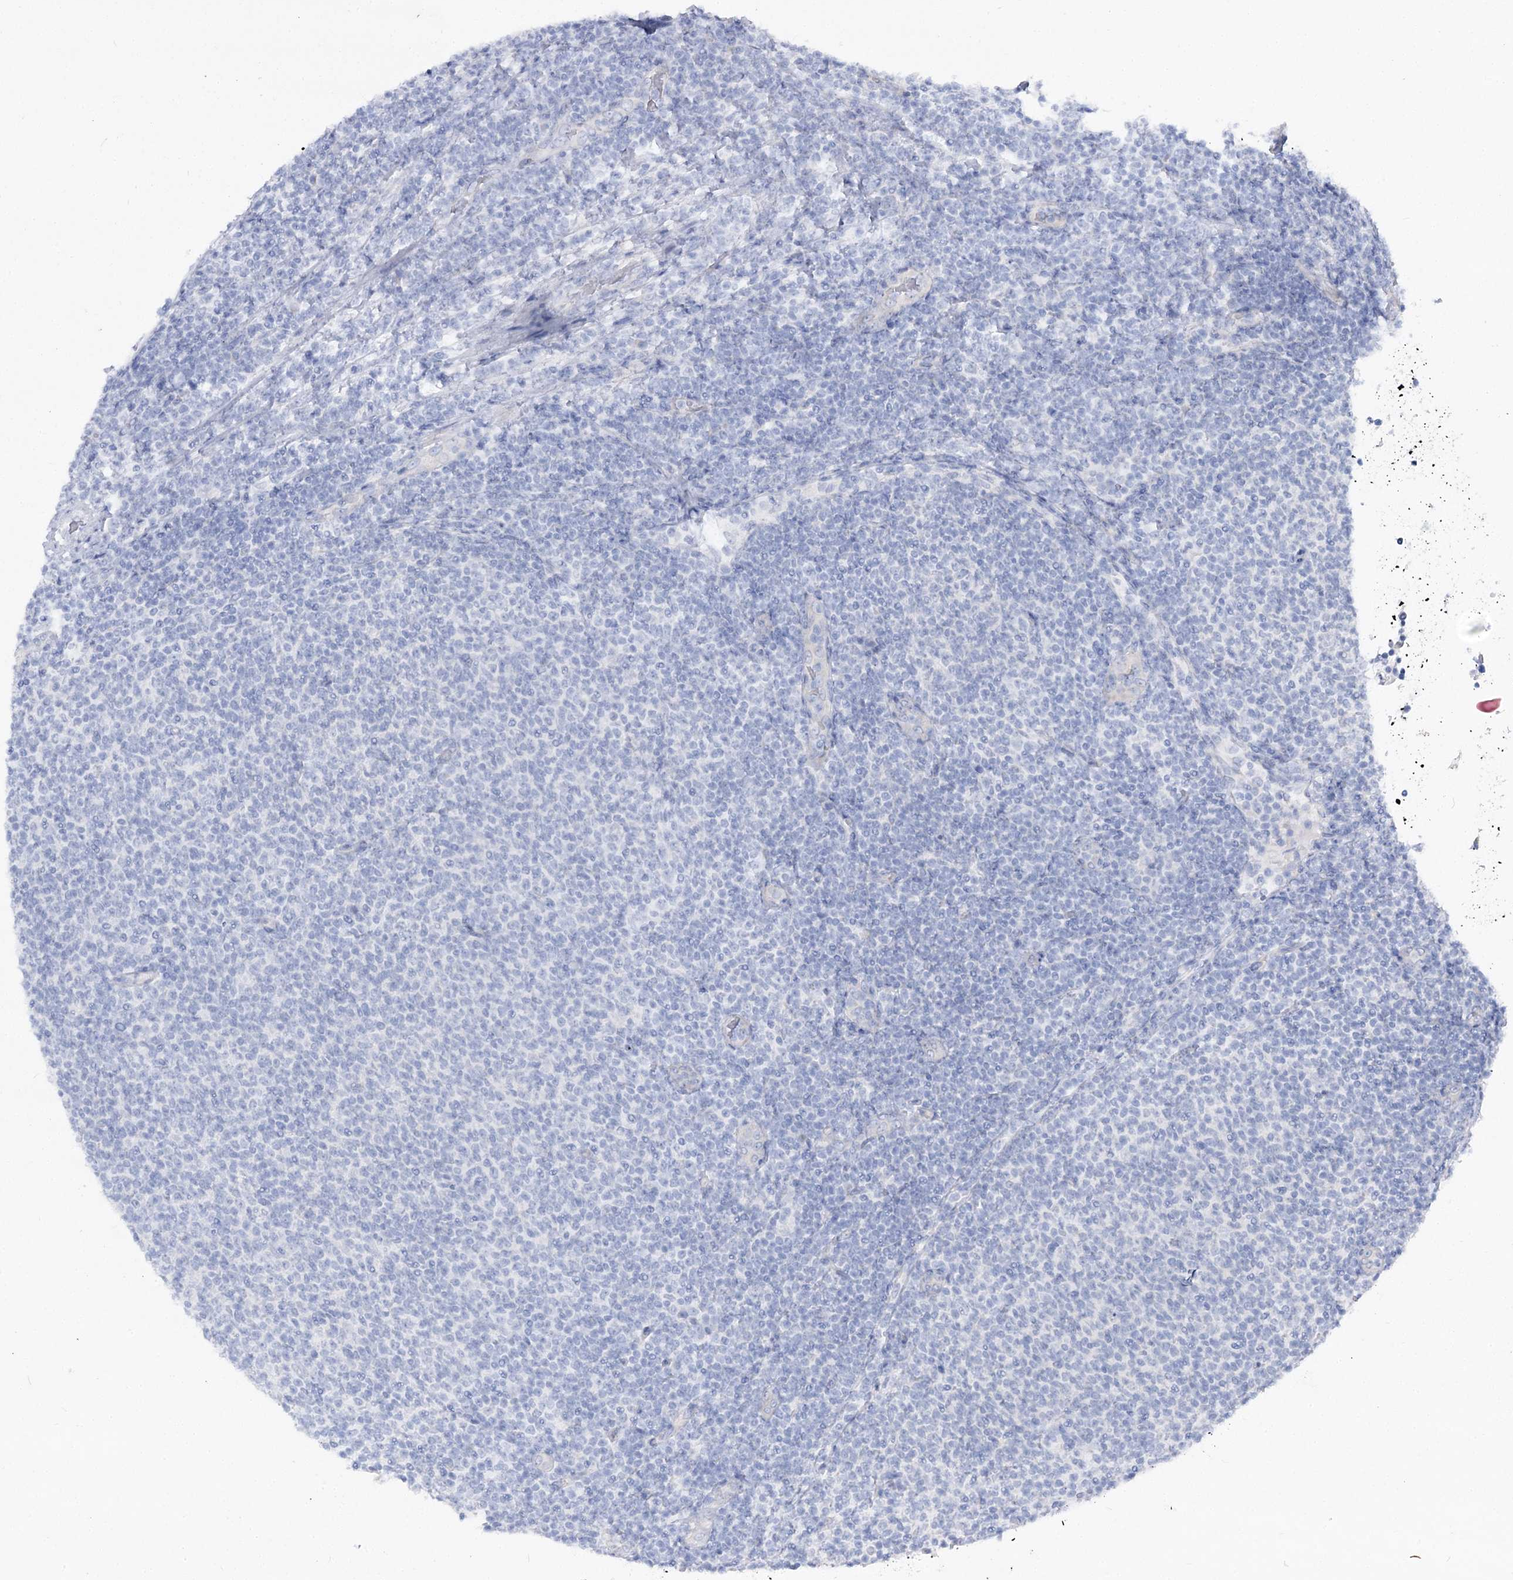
{"staining": {"intensity": "negative", "quantity": "none", "location": "none"}, "tissue": "lymphoma", "cell_type": "Tumor cells", "image_type": "cancer", "snomed": [{"axis": "morphology", "description": "Malignant lymphoma, non-Hodgkin's type, Low grade"}, {"axis": "topography", "description": "Lymph node"}], "caption": "High magnification brightfield microscopy of malignant lymphoma, non-Hodgkin's type (low-grade) stained with DAB (brown) and counterstained with hematoxylin (blue): tumor cells show no significant positivity.", "gene": "SUOX", "patient": {"sex": "male", "age": 66}}